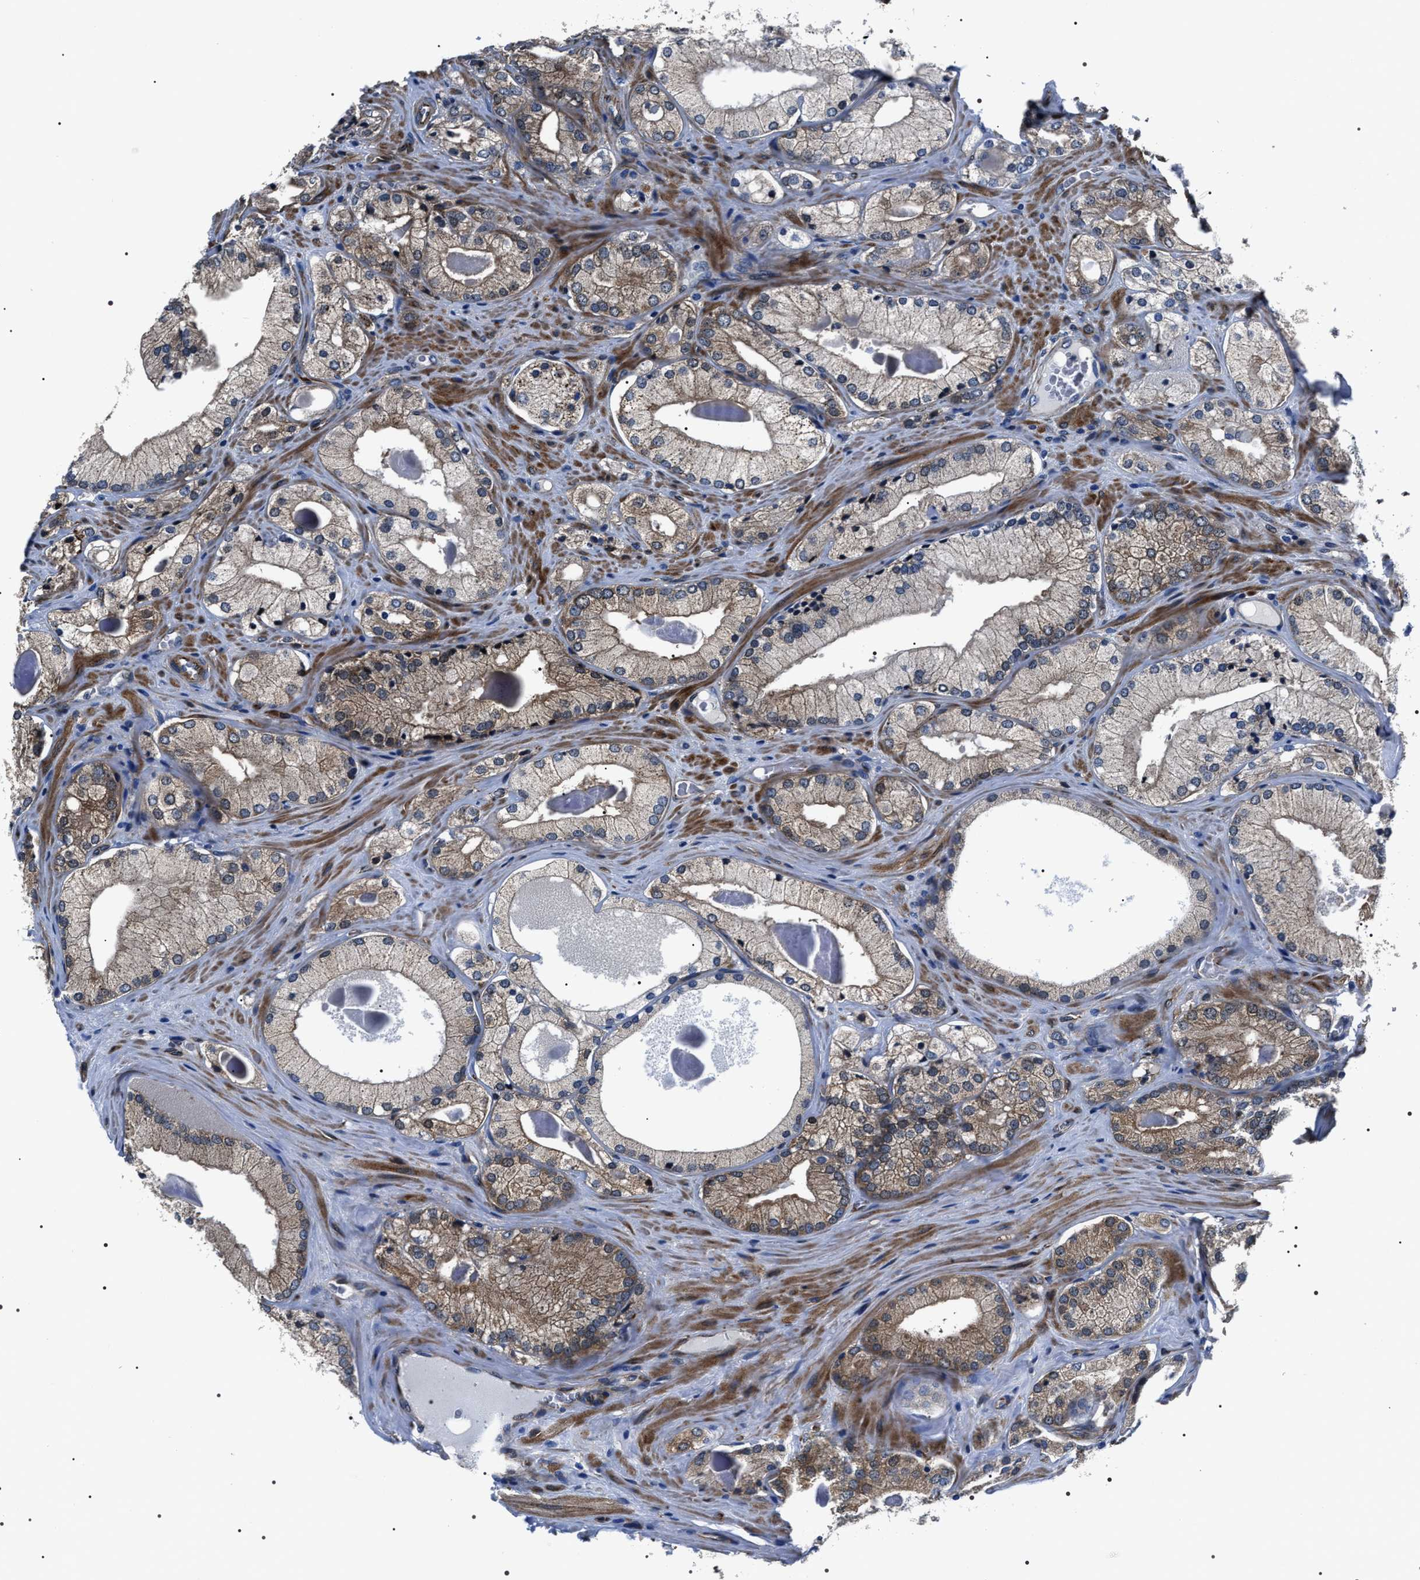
{"staining": {"intensity": "moderate", "quantity": "<25%", "location": "cytoplasmic/membranous"}, "tissue": "prostate cancer", "cell_type": "Tumor cells", "image_type": "cancer", "snomed": [{"axis": "morphology", "description": "Adenocarcinoma, Low grade"}, {"axis": "topography", "description": "Prostate"}], "caption": "Human prostate cancer stained with a brown dye exhibits moderate cytoplasmic/membranous positive expression in approximately <25% of tumor cells.", "gene": "BAG2", "patient": {"sex": "male", "age": 65}}